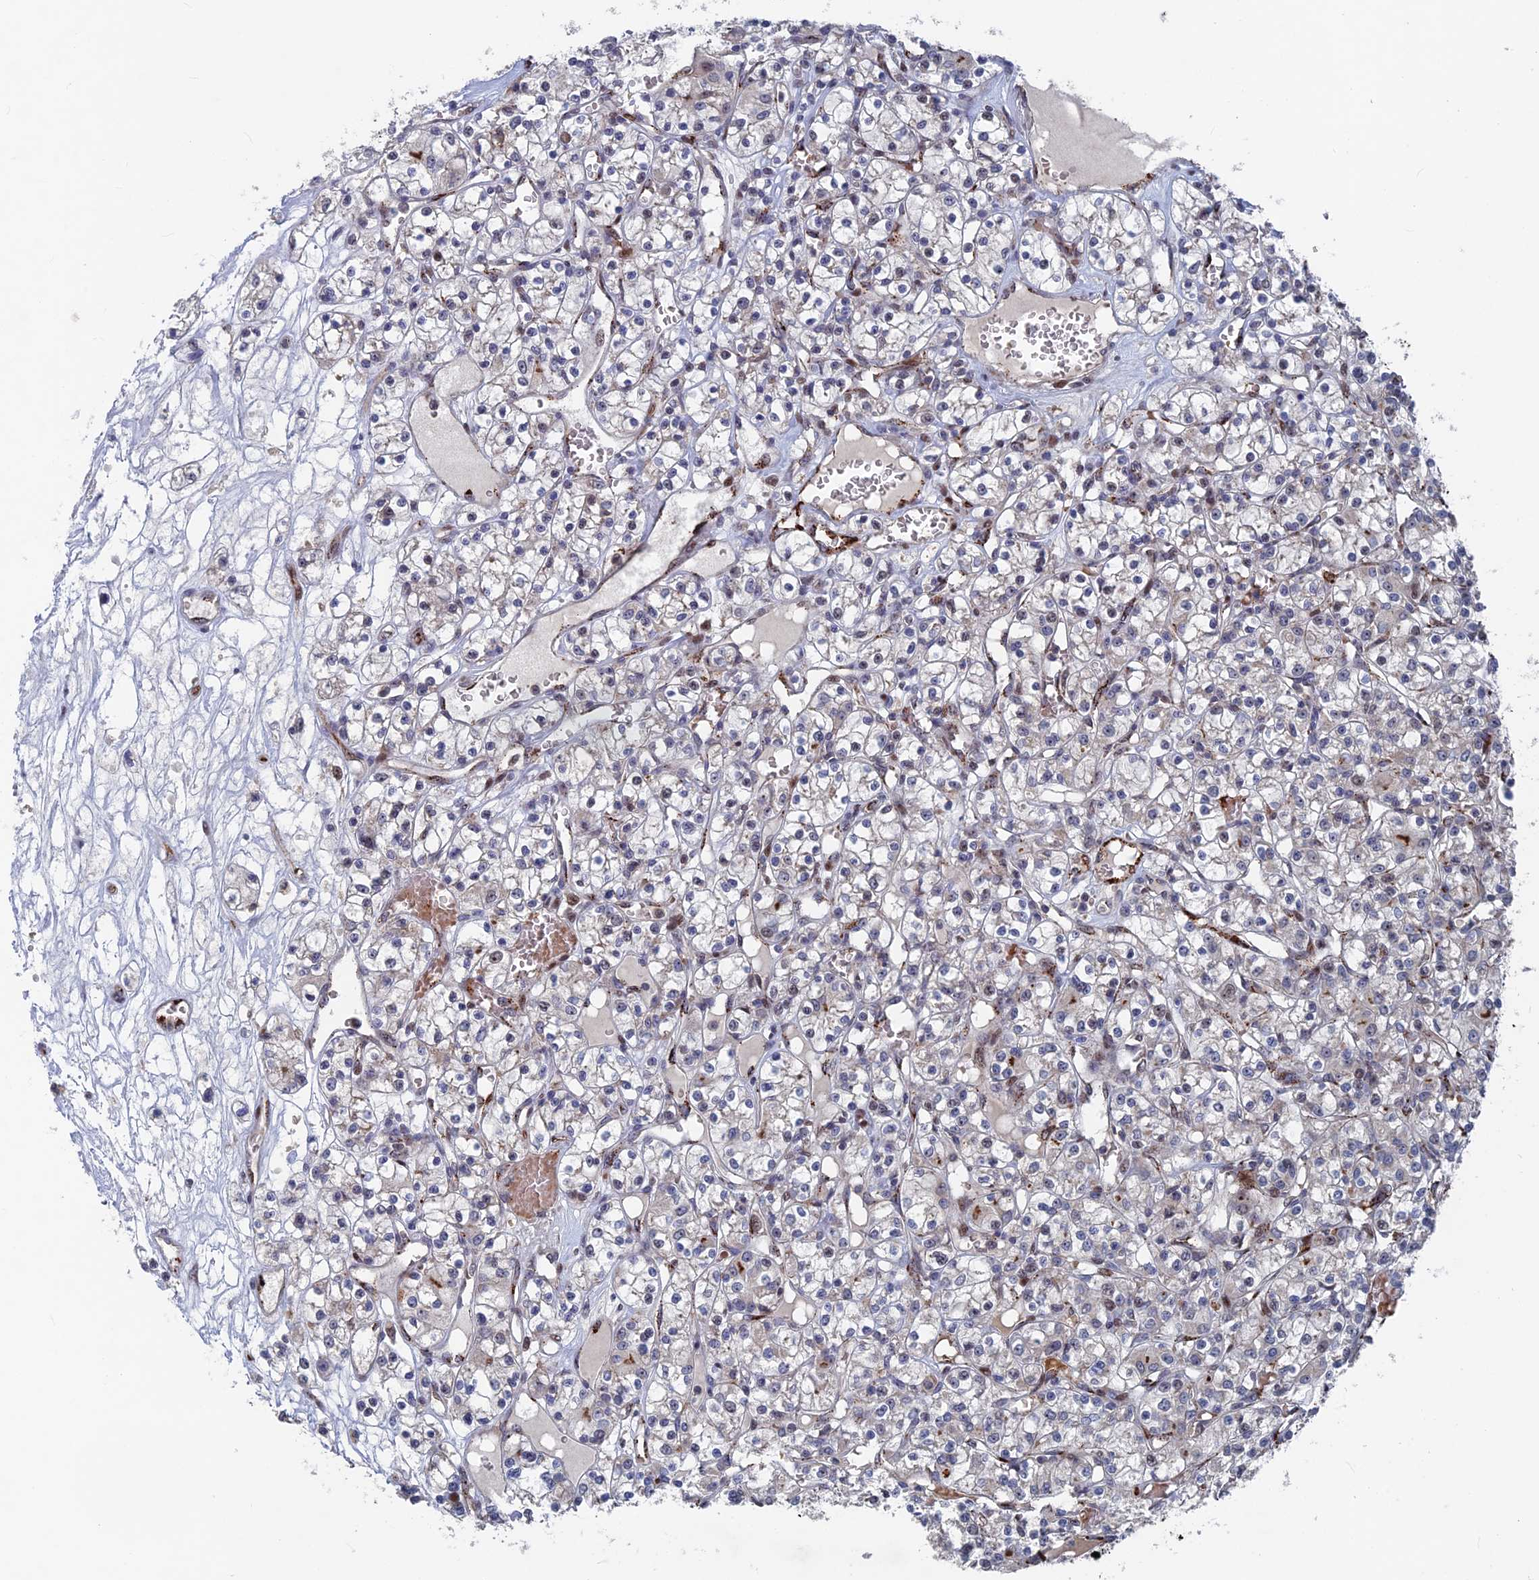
{"staining": {"intensity": "negative", "quantity": "none", "location": "none"}, "tissue": "renal cancer", "cell_type": "Tumor cells", "image_type": "cancer", "snomed": [{"axis": "morphology", "description": "Adenocarcinoma, NOS"}, {"axis": "topography", "description": "Kidney"}], "caption": "This is a photomicrograph of IHC staining of renal cancer, which shows no expression in tumor cells.", "gene": "SH3D21", "patient": {"sex": "female", "age": 59}}